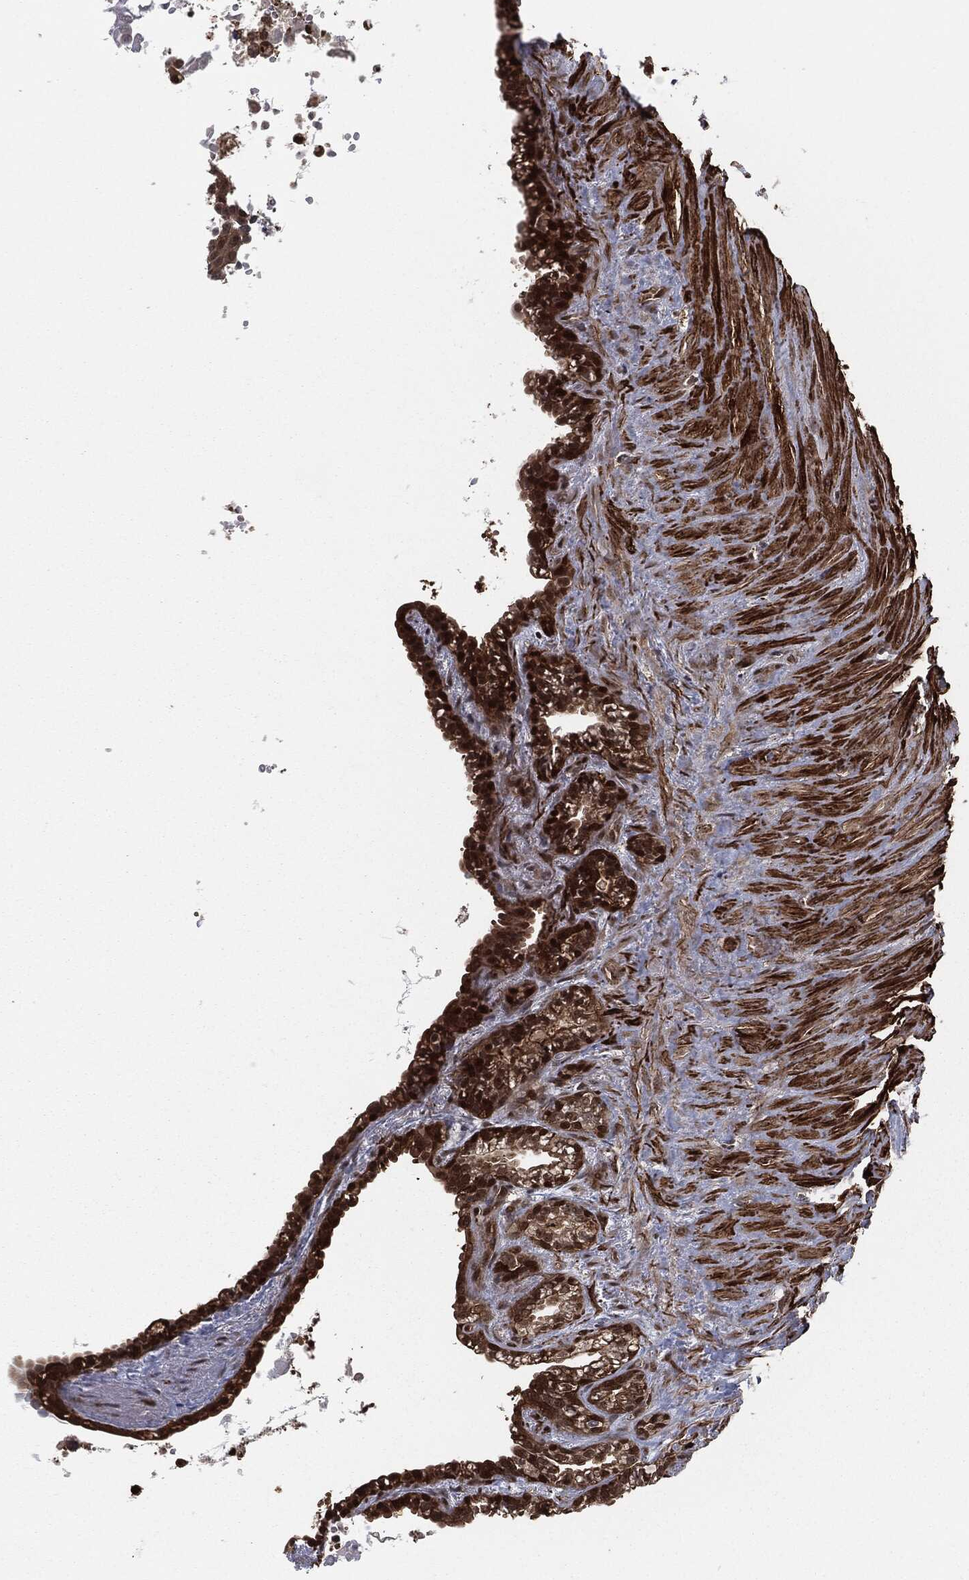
{"staining": {"intensity": "strong", "quantity": "25%-75%", "location": "cytoplasmic/membranous,nuclear"}, "tissue": "seminal vesicle", "cell_type": "Glandular cells", "image_type": "normal", "snomed": [{"axis": "morphology", "description": "Normal tissue, NOS"}, {"axis": "morphology", "description": "Urothelial carcinoma, NOS"}, {"axis": "topography", "description": "Urinary bladder"}, {"axis": "topography", "description": "Seminal veicle"}], "caption": "High-power microscopy captured an IHC micrograph of benign seminal vesicle, revealing strong cytoplasmic/membranous,nuclear positivity in approximately 25%-75% of glandular cells. (DAB IHC, brown staining for protein, blue staining for nuclei).", "gene": "CAPRIN2", "patient": {"sex": "male", "age": 76}}